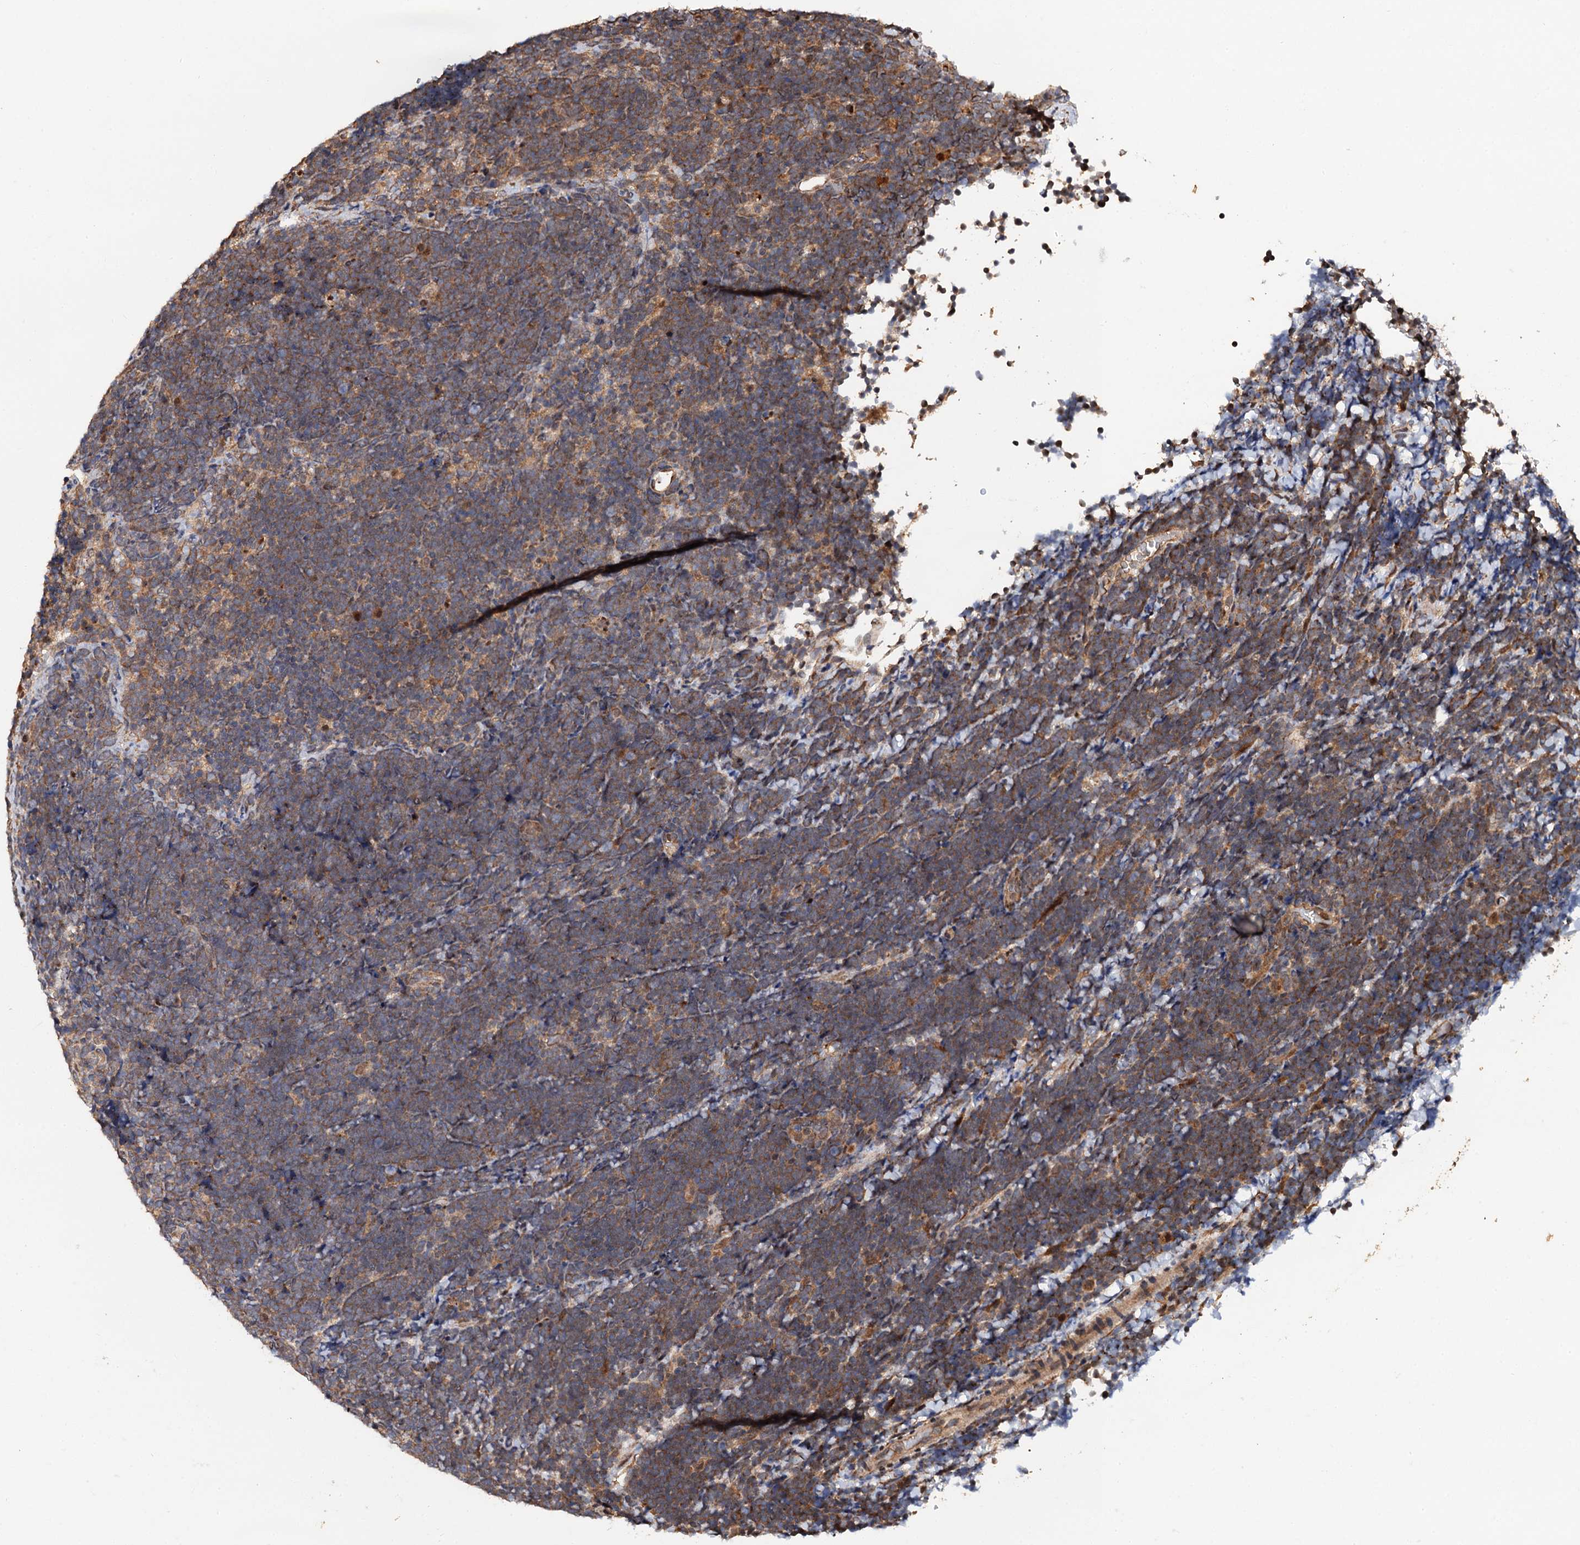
{"staining": {"intensity": "moderate", "quantity": ">75%", "location": "cytoplasmic/membranous"}, "tissue": "lymphoma", "cell_type": "Tumor cells", "image_type": "cancer", "snomed": [{"axis": "morphology", "description": "Malignant lymphoma, non-Hodgkin's type, High grade"}, {"axis": "topography", "description": "Lymph node"}], "caption": "Immunohistochemical staining of malignant lymphoma, non-Hodgkin's type (high-grade) shows medium levels of moderate cytoplasmic/membranous protein expression in approximately >75% of tumor cells.", "gene": "MIER2", "patient": {"sex": "male", "age": 13}}